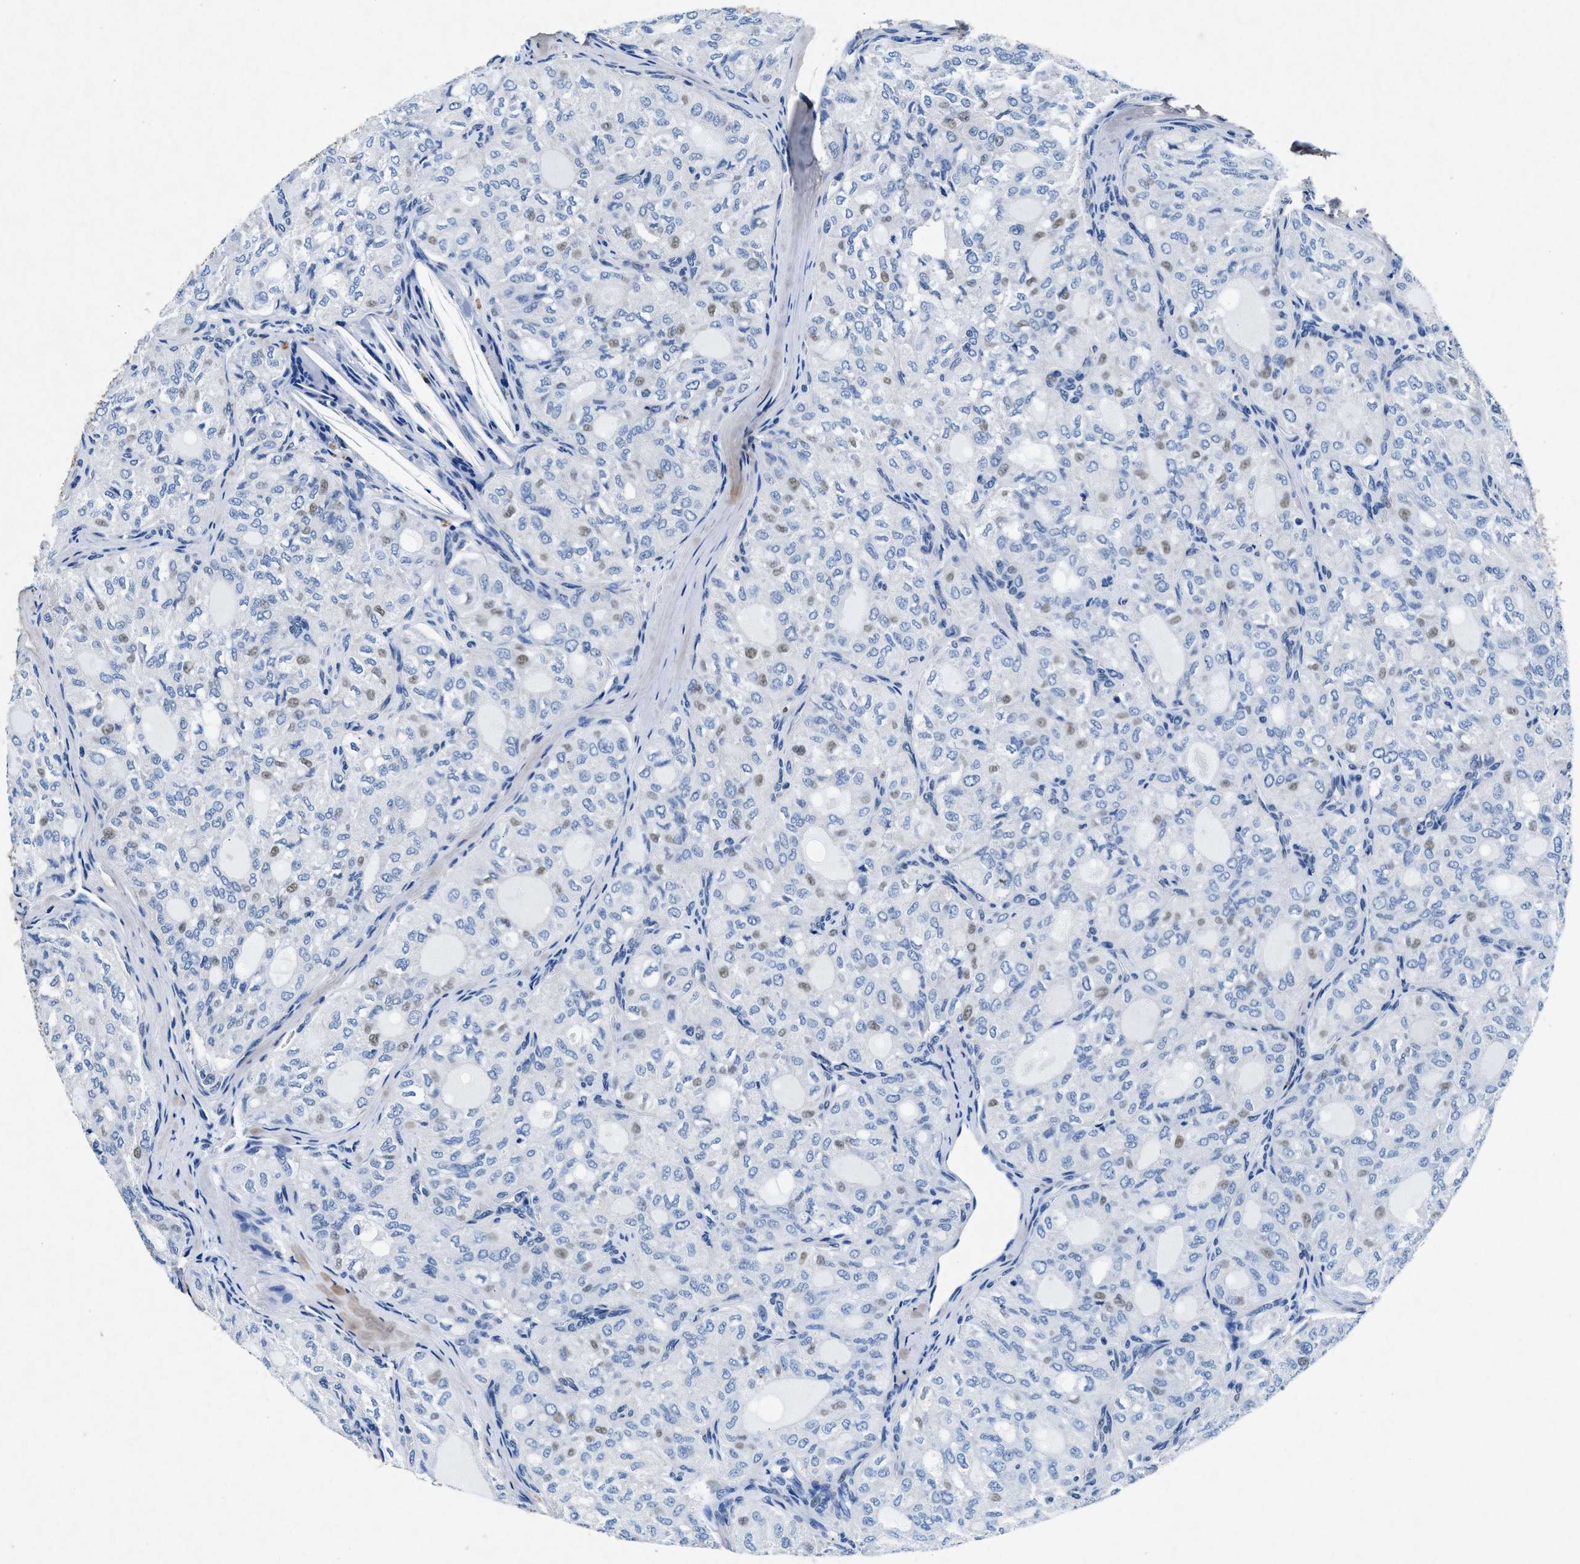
{"staining": {"intensity": "weak", "quantity": "<25%", "location": "nuclear"}, "tissue": "thyroid cancer", "cell_type": "Tumor cells", "image_type": "cancer", "snomed": [{"axis": "morphology", "description": "Follicular adenoma carcinoma, NOS"}, {"axis": "topography", "description": "Thyroid gland"}], "caption": "Immunohistochemistry (IHC) micrograph of thyroid follicular adenoma carcinoma stained for a protein (brown), which demonstrates no positivity in tumor cells.", "gene": "MAP6", "patient": {"sex": "male", "age": 75}}